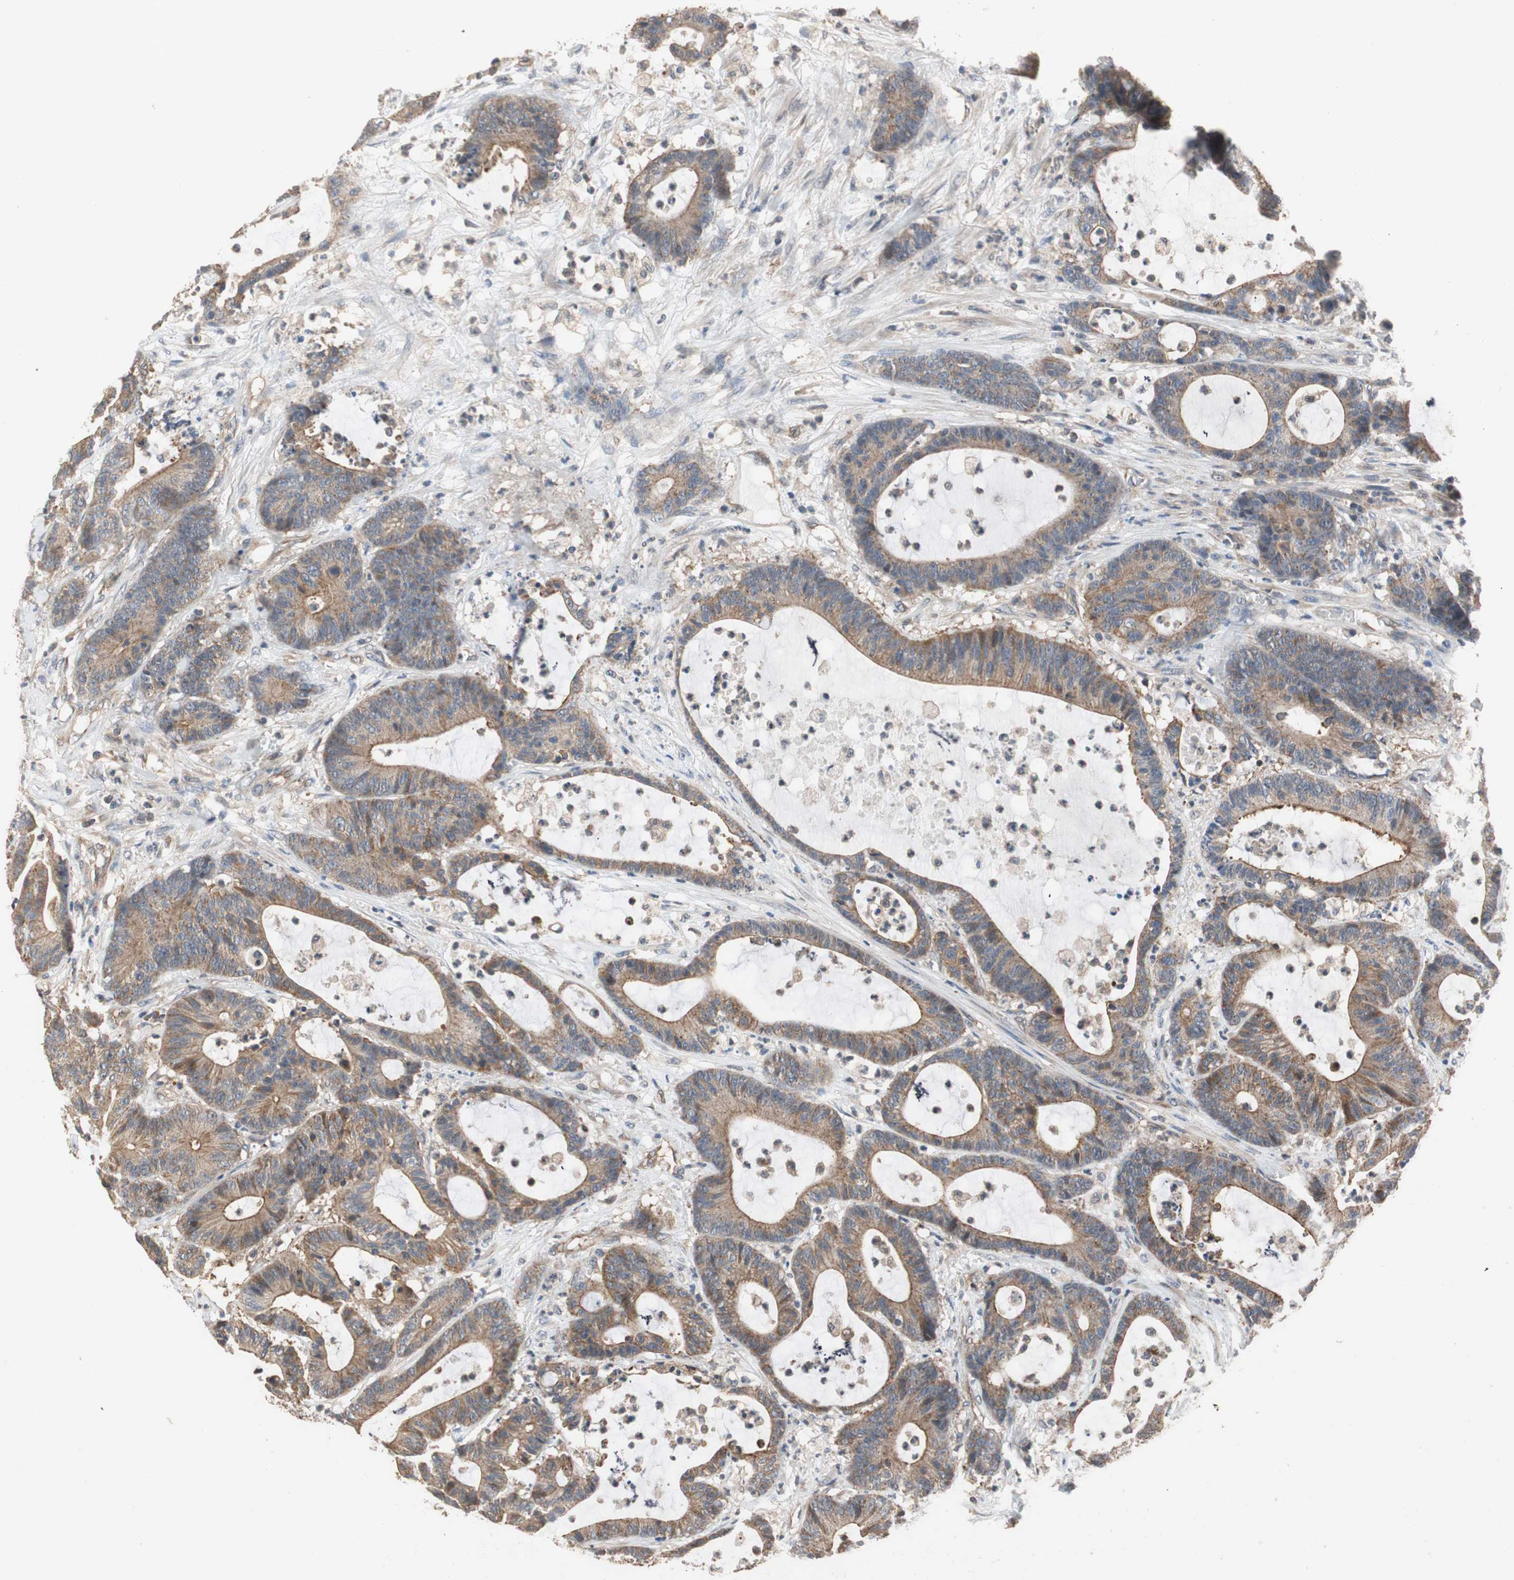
{"staining": {"intensity": "moderate", "quantity": ">75%", "location": "cytoplasmic/membranous"}, "tissue": "colorectal cancer", "cell_type": "Tumor cells", "image_type": "cancer", "snomed": [{"axis": "morphology", "description": "Adenocarcinoma, NOS"}, {"axis": "topography", "description": "Colon"}], "caption": "Moderate cytoplasmic/membranous positivity for a protein is appreciated in approximately >75% of tumor cells of colorectal cancer using immunohistochemistry.", "gene": "MAP4K2", "patient": {"sex": "female", "age": 84}}